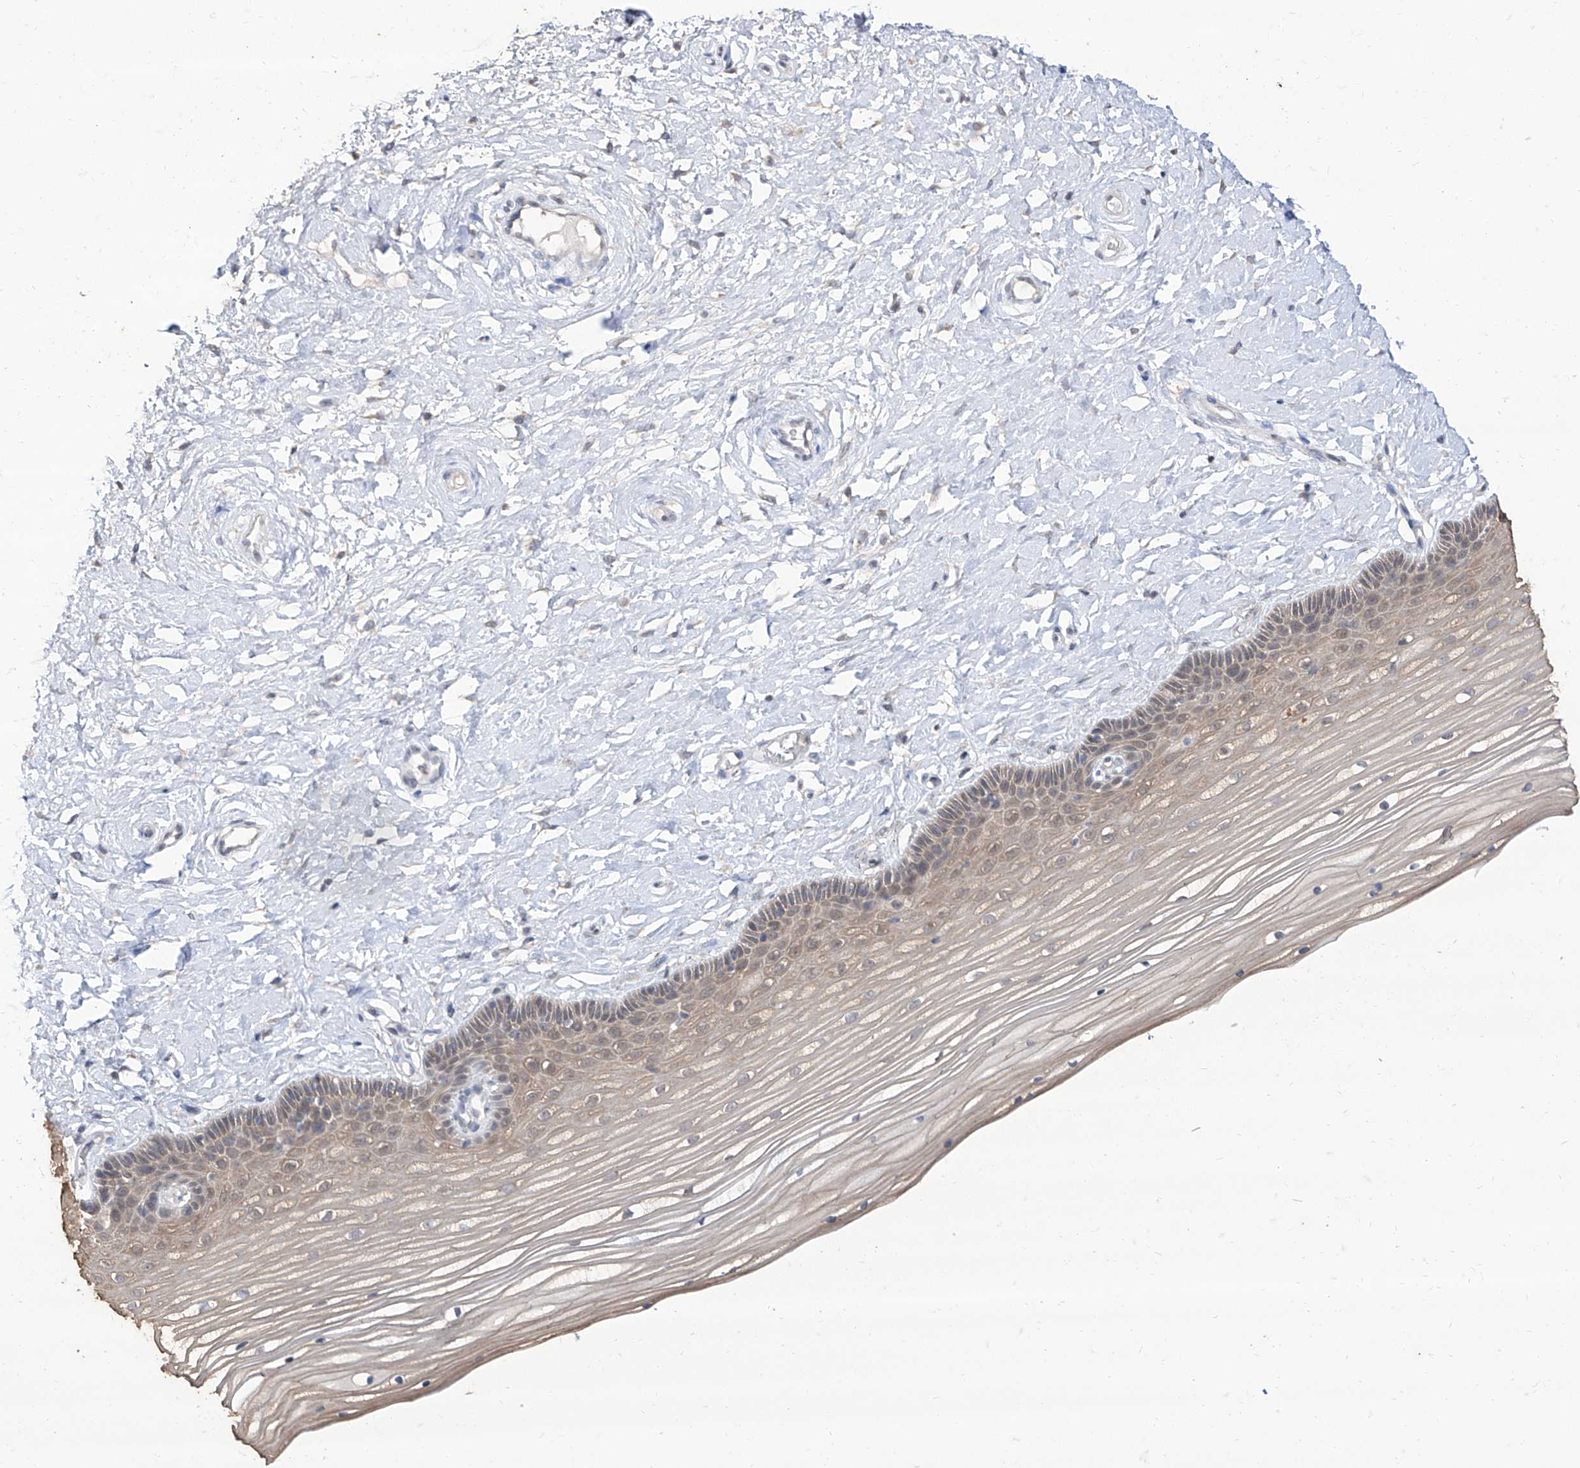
{"staining": {"intensity": "negative", "quantity": "none", "location": "none"}, "tissue": "vagina", "cell_type": "Squamous epithelial cells", "image_type": "normal", "snomed": [{"axis": "morphology", "description": "Normal tissue, NOS"}, {"axis": "topography", "description": "Vagina"}, {"axis": "topography", "description": "Cervix"}], "caption": "There is no significant staining in squamous epithelial cells of vagina. (DAB (3,3'-diaminobenzidine) immunohistochemistry, high magnification).", "gene": "BROX", "patient": {"sex": "female", "age": 40}}